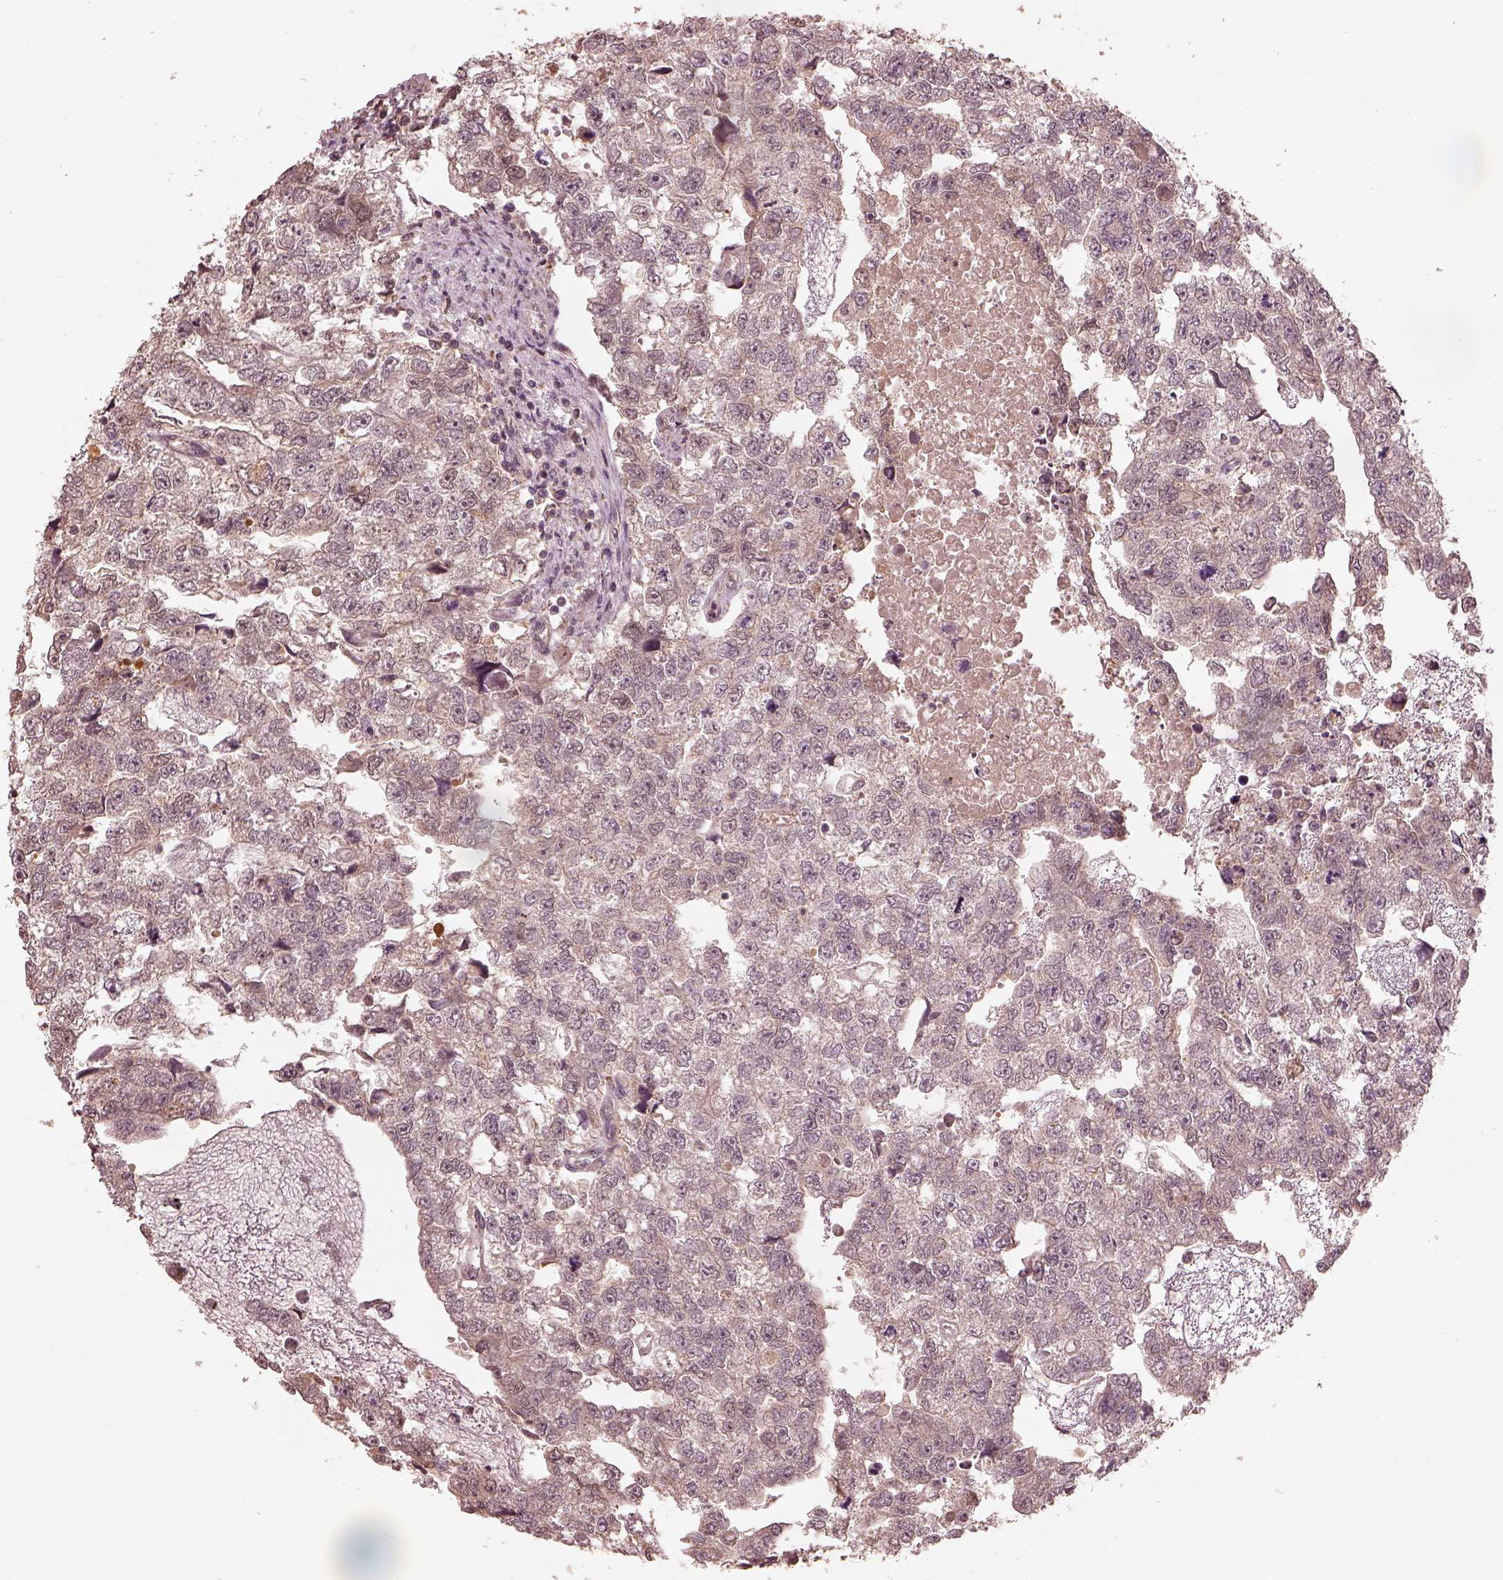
{"staining": {"intensity": "negative", "quantity": "none", "location": "none"}, "tissue": "testis cancer", "cell_type": "Tumor cells", "image_type": "cancer", "snomed": [{"axis": "morphology", "description": "Carcinoma, Embryonal, NOS"}, {"axis": "morphology", "description": "Teratoma, malignant, NOS"}, {"axis": "topography", "description": "Testis"}], "caption": "The image shows no staining of tumor cells in testis malignant teratoma. (DAB (3,3'-diaminobenzidine) IHC visualized using brightfield microscopy, high magnification).", "gene": "CALR3", "patient": {"sex": "male", "age": 44}}